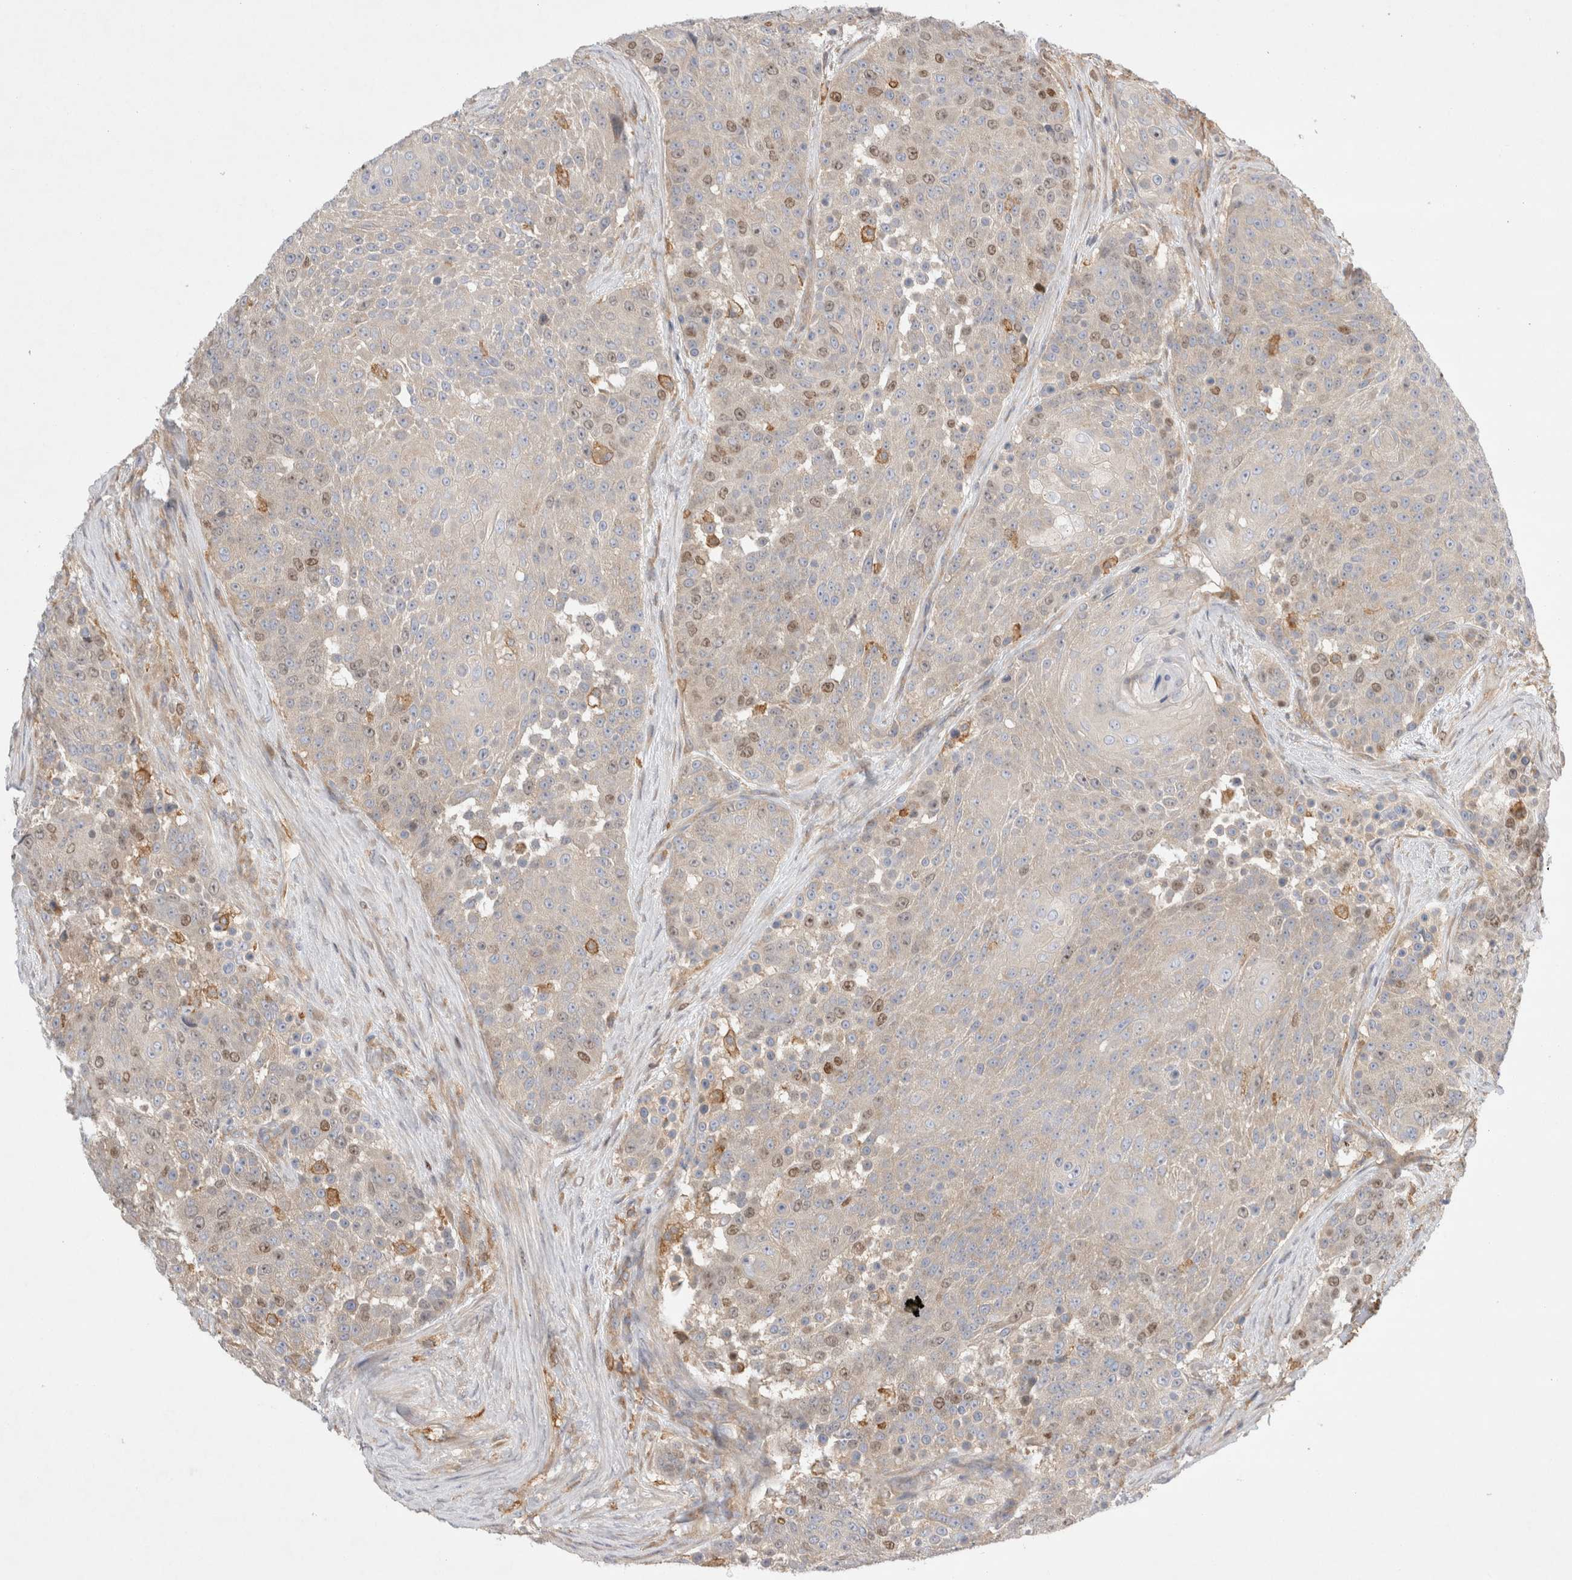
{"staining": {"intensity": "moderate", "quantity": "<25%", "location": "cytoplasmic/membranous,nuclear"}, "tissue": "urothelial cancer", "cell_type": "Tumor cells", "image_type": "cancer", "snomed": [{"axis": "morphology", "description": "Urothelial carcinoma, High grade"}, {"axis": "topography", "description": "Urinary bladder"}], "caption": "Immunohistochemistry (IHC) image of neoplastic tissue: urothelial cancer stained using immunohistochemistry (IHC) exhibits low levels of moderate protein expression localized specifically in the cytoplasmic/membranous and nuclear of tumor cells, appearing as a cytoplasmic/membranous and nuclear brown color.", "gene": "CDCA7L", "patient": {"sex": "female", "age": 63}}